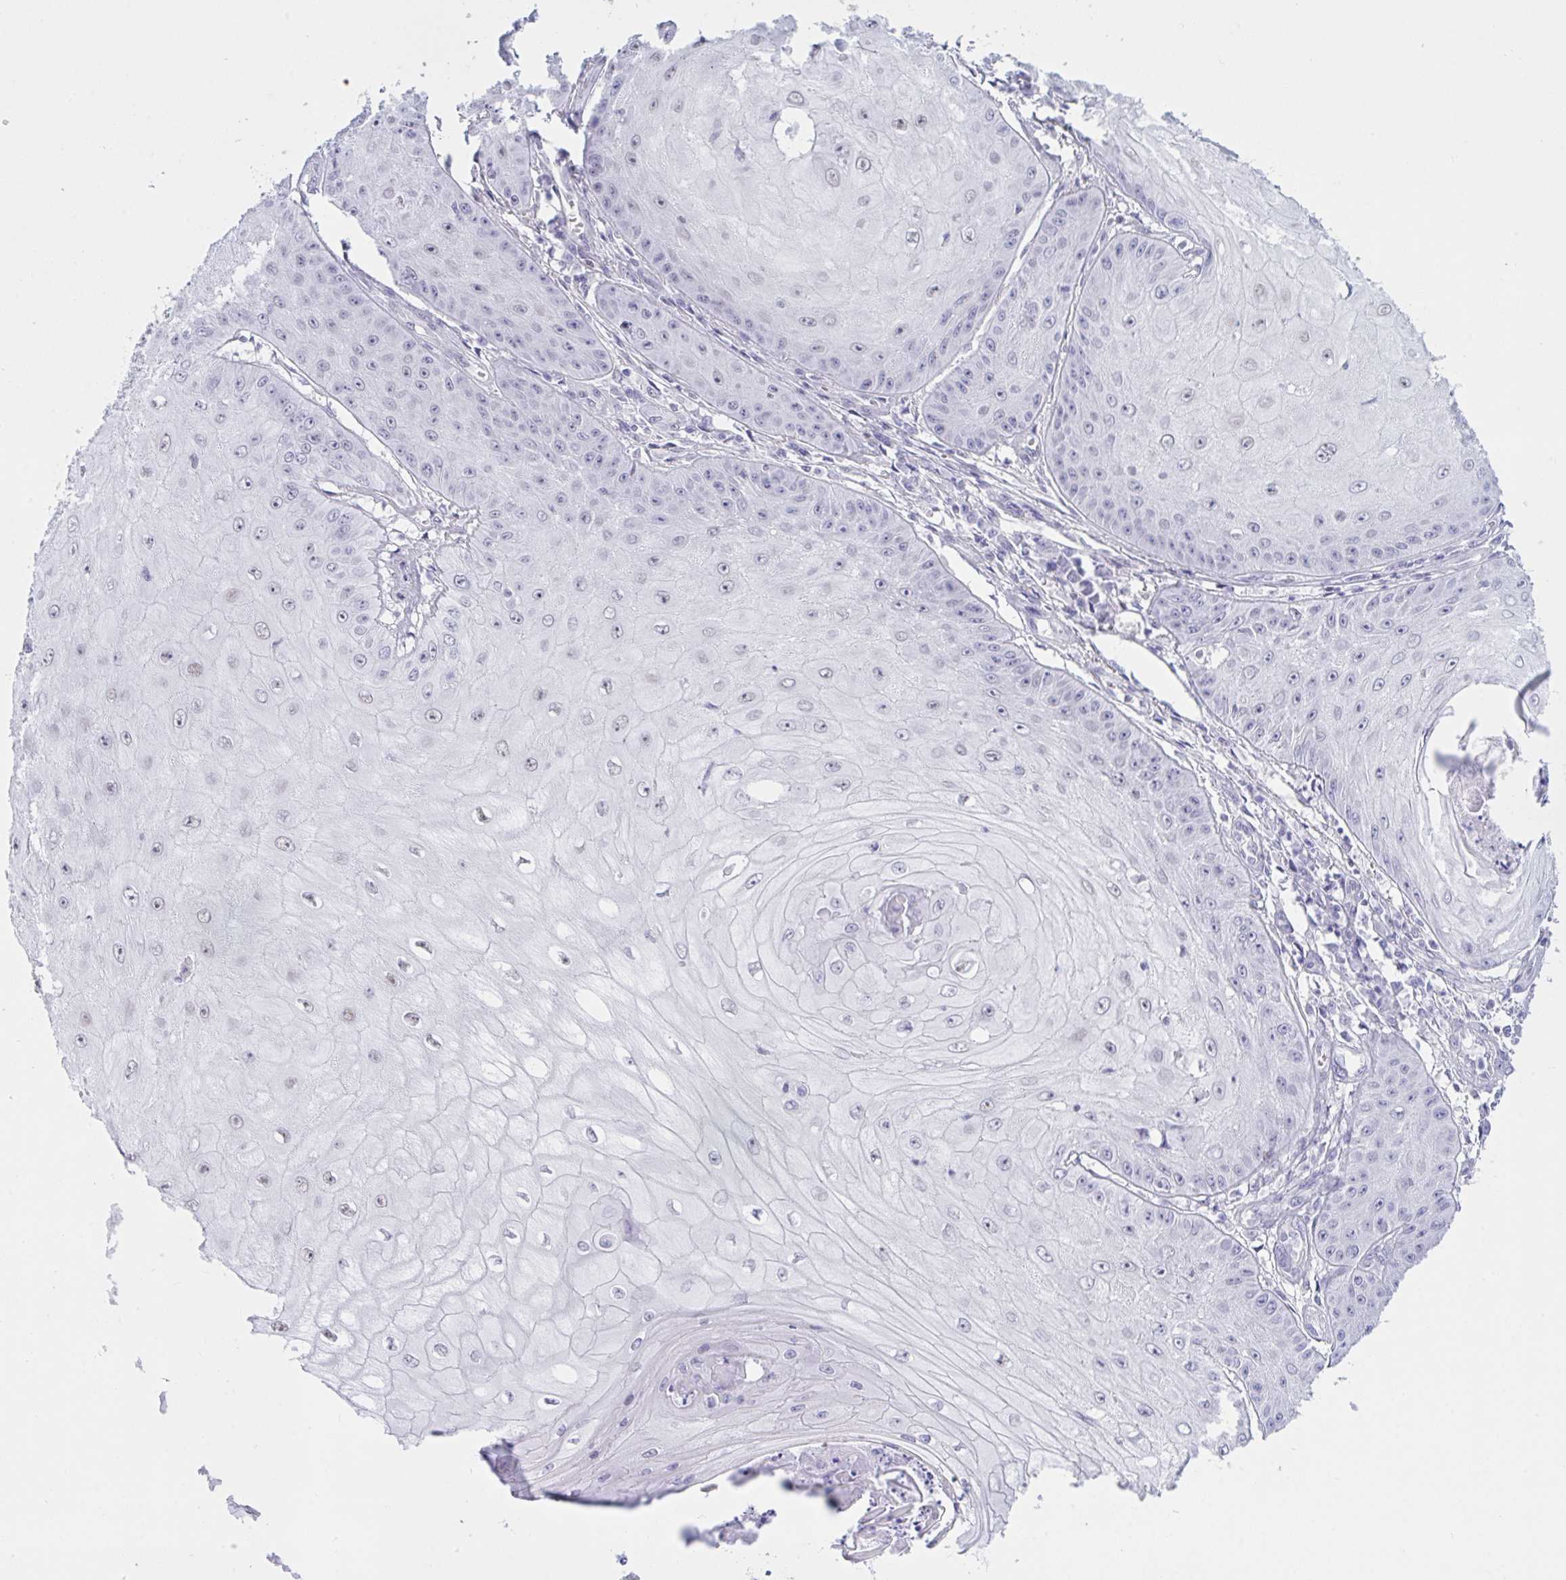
{"staining": {"intensity": "negative", "quantity": "none", "location": "none"}, "tissue": "skin cancer", "cell_type": "Tumor cells", "image_type": "cancer", "snomed": [{"axis": "morphology", "description": "Squamous cell carcinoma, NOS"}, {"axis": "topography", "description": "Skin"}], "caption": "Tumor cells show no significant positivity in skin cancer (squamous cell carcinoma).", "gene": "IKZF2", "patient": {"sex": "male", "age": 70}}